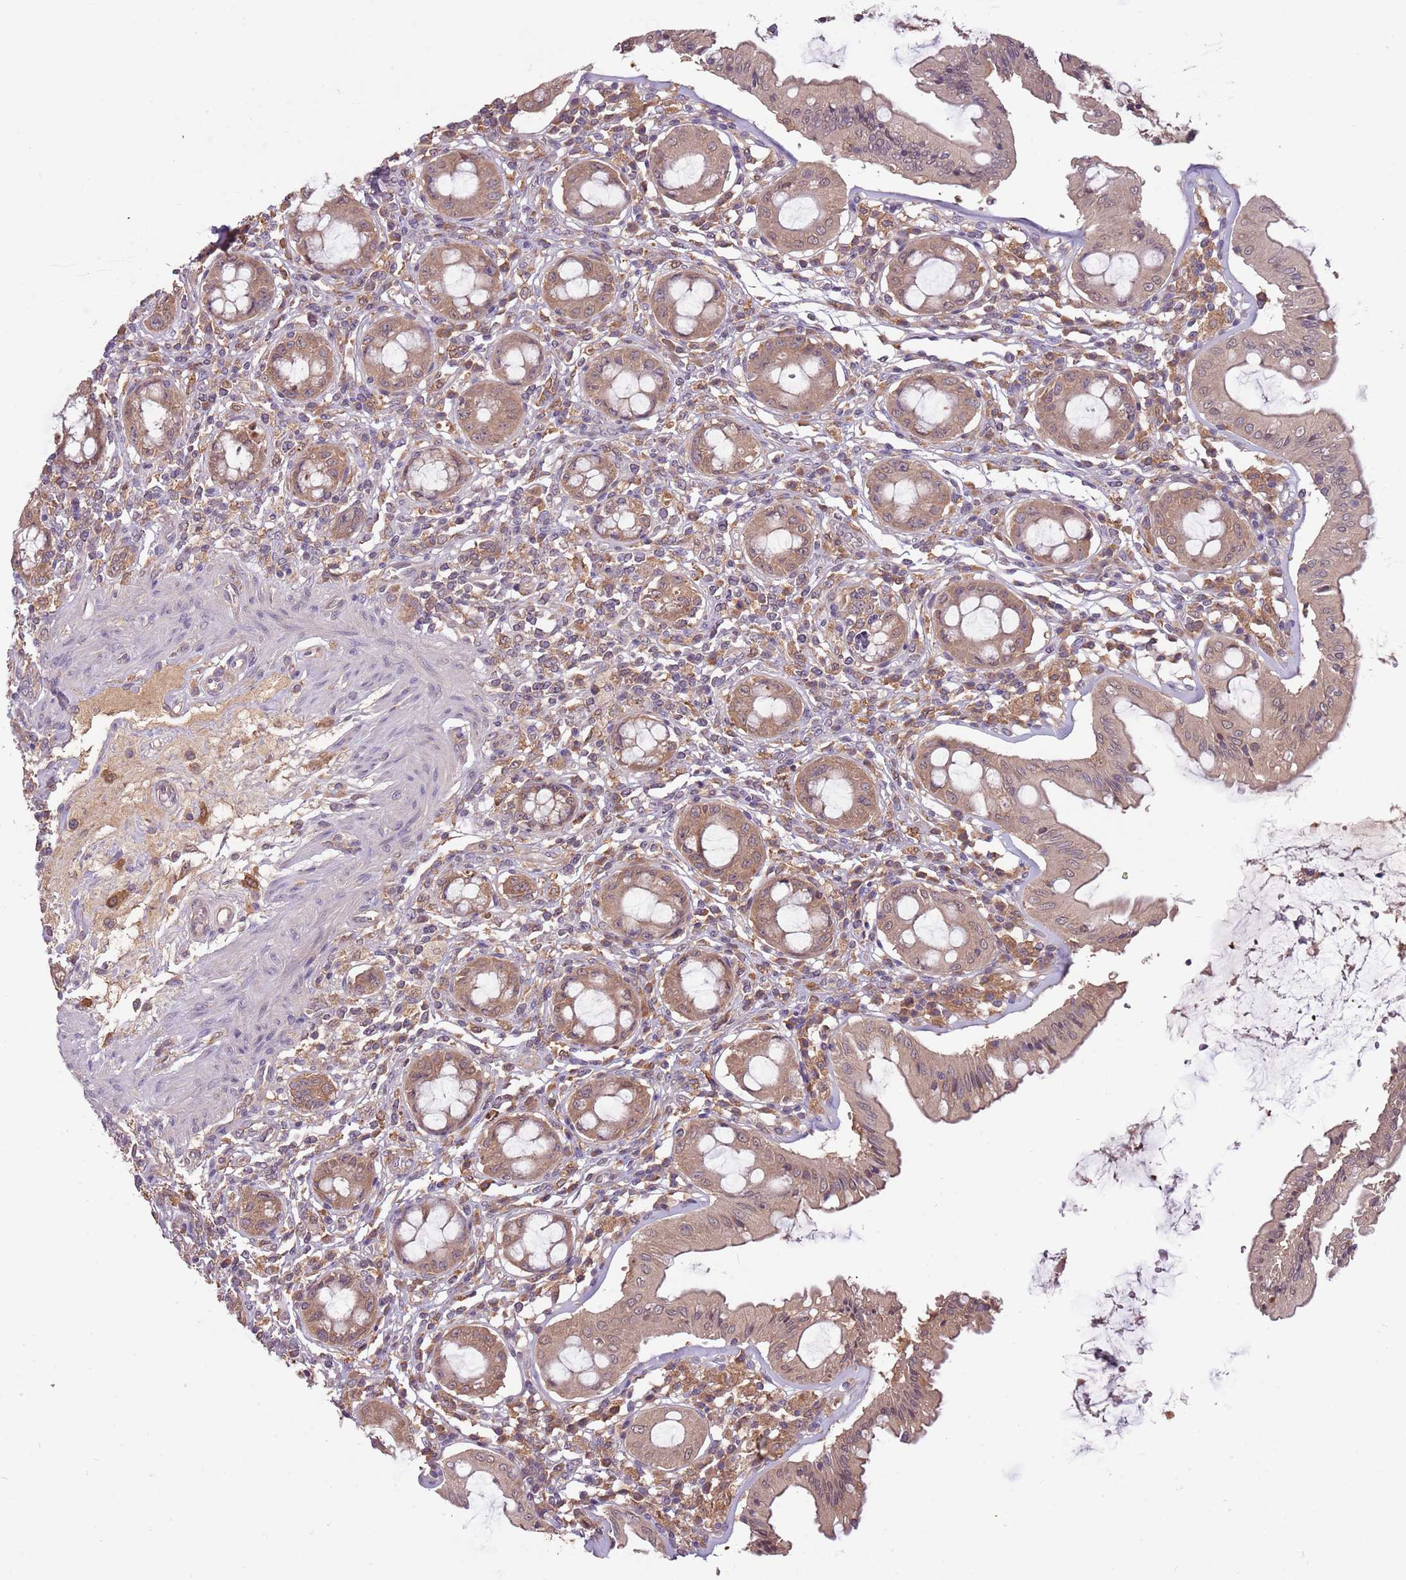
{"staining": {"intensity": "moderate", "quantity": ">75%", "location": "cytoplasmic/membranous"}, "tissue": "rectum", "cell_type": "Glandular cells", "image_type": "normal", "snomed": [{"axis": "morphology", "description": "Normal tissue, NOS"}, {"axis": "topography", "description": "Rectum"}], "caption": "Protein staining of unremarkable rectum shows moderate cytoplasmic/membranous expression in approximately >75% of glandular cells.", "gene": "USP32", "patient": {"sex": "female", "age": 57}}